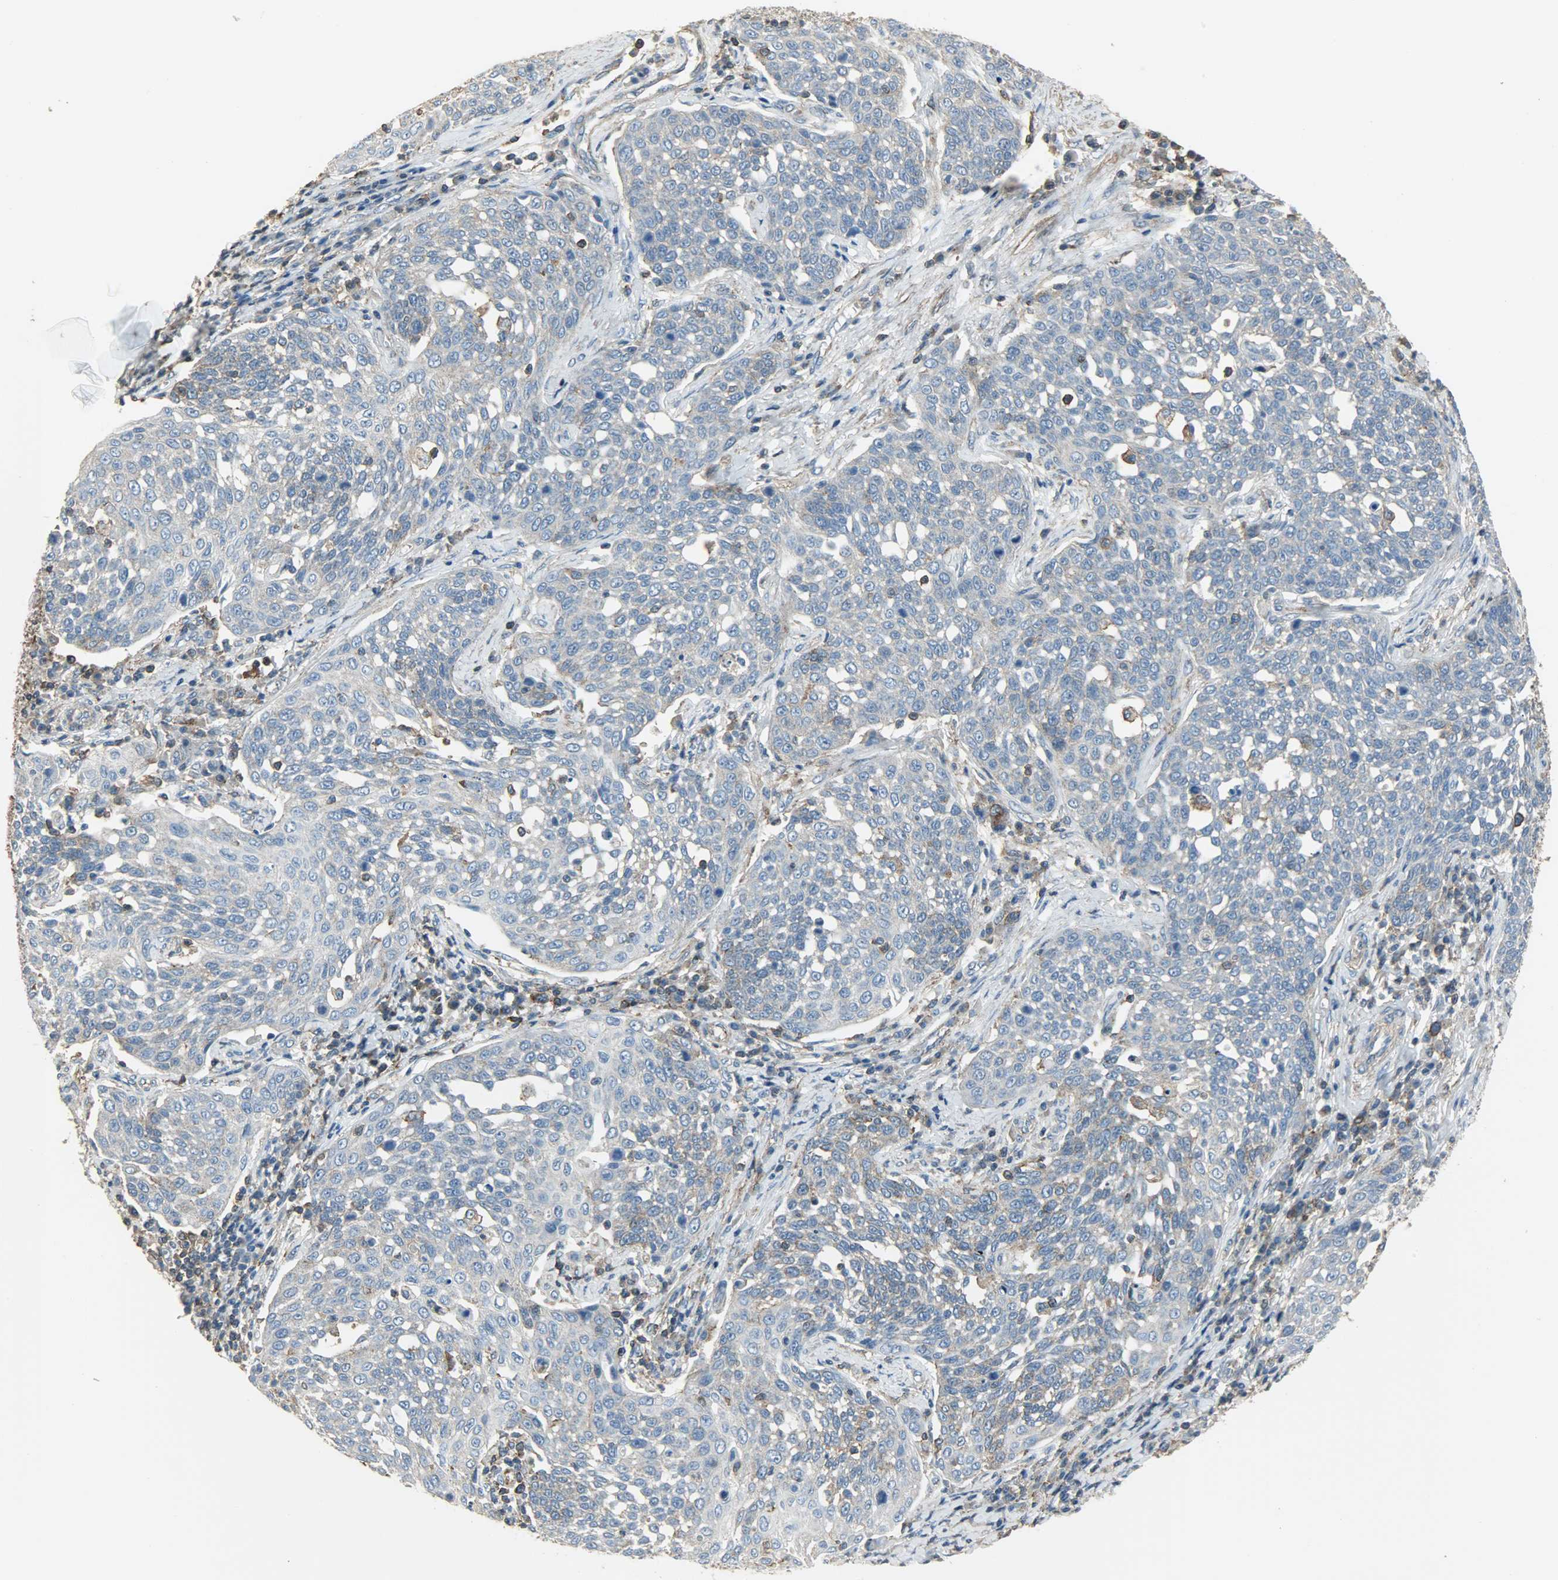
{"staining": {"intensity": "weak", "quantity": "25%-75%", "location": "cytoplasmic/membranous"}, "tissue": "cervical cancer", "cell_type": "Tumor cells", "image_type": "cancer", "snomed": [{"axis": "morphology", "description": "Squamous cell carcinoma, NOS"}, {"axis": "topography", "description": "Cervix"}], "caption": "DAB (3,3'-diaminobenzidine) immunohistochemical staining of cervical squamous cell carcinoma reveals weak cytoplasmic/membranous protein staining in about 25%-75% of tumor cells.", "gene": "DNAJA4", "patient": {"sex": "female", "age": 34}}